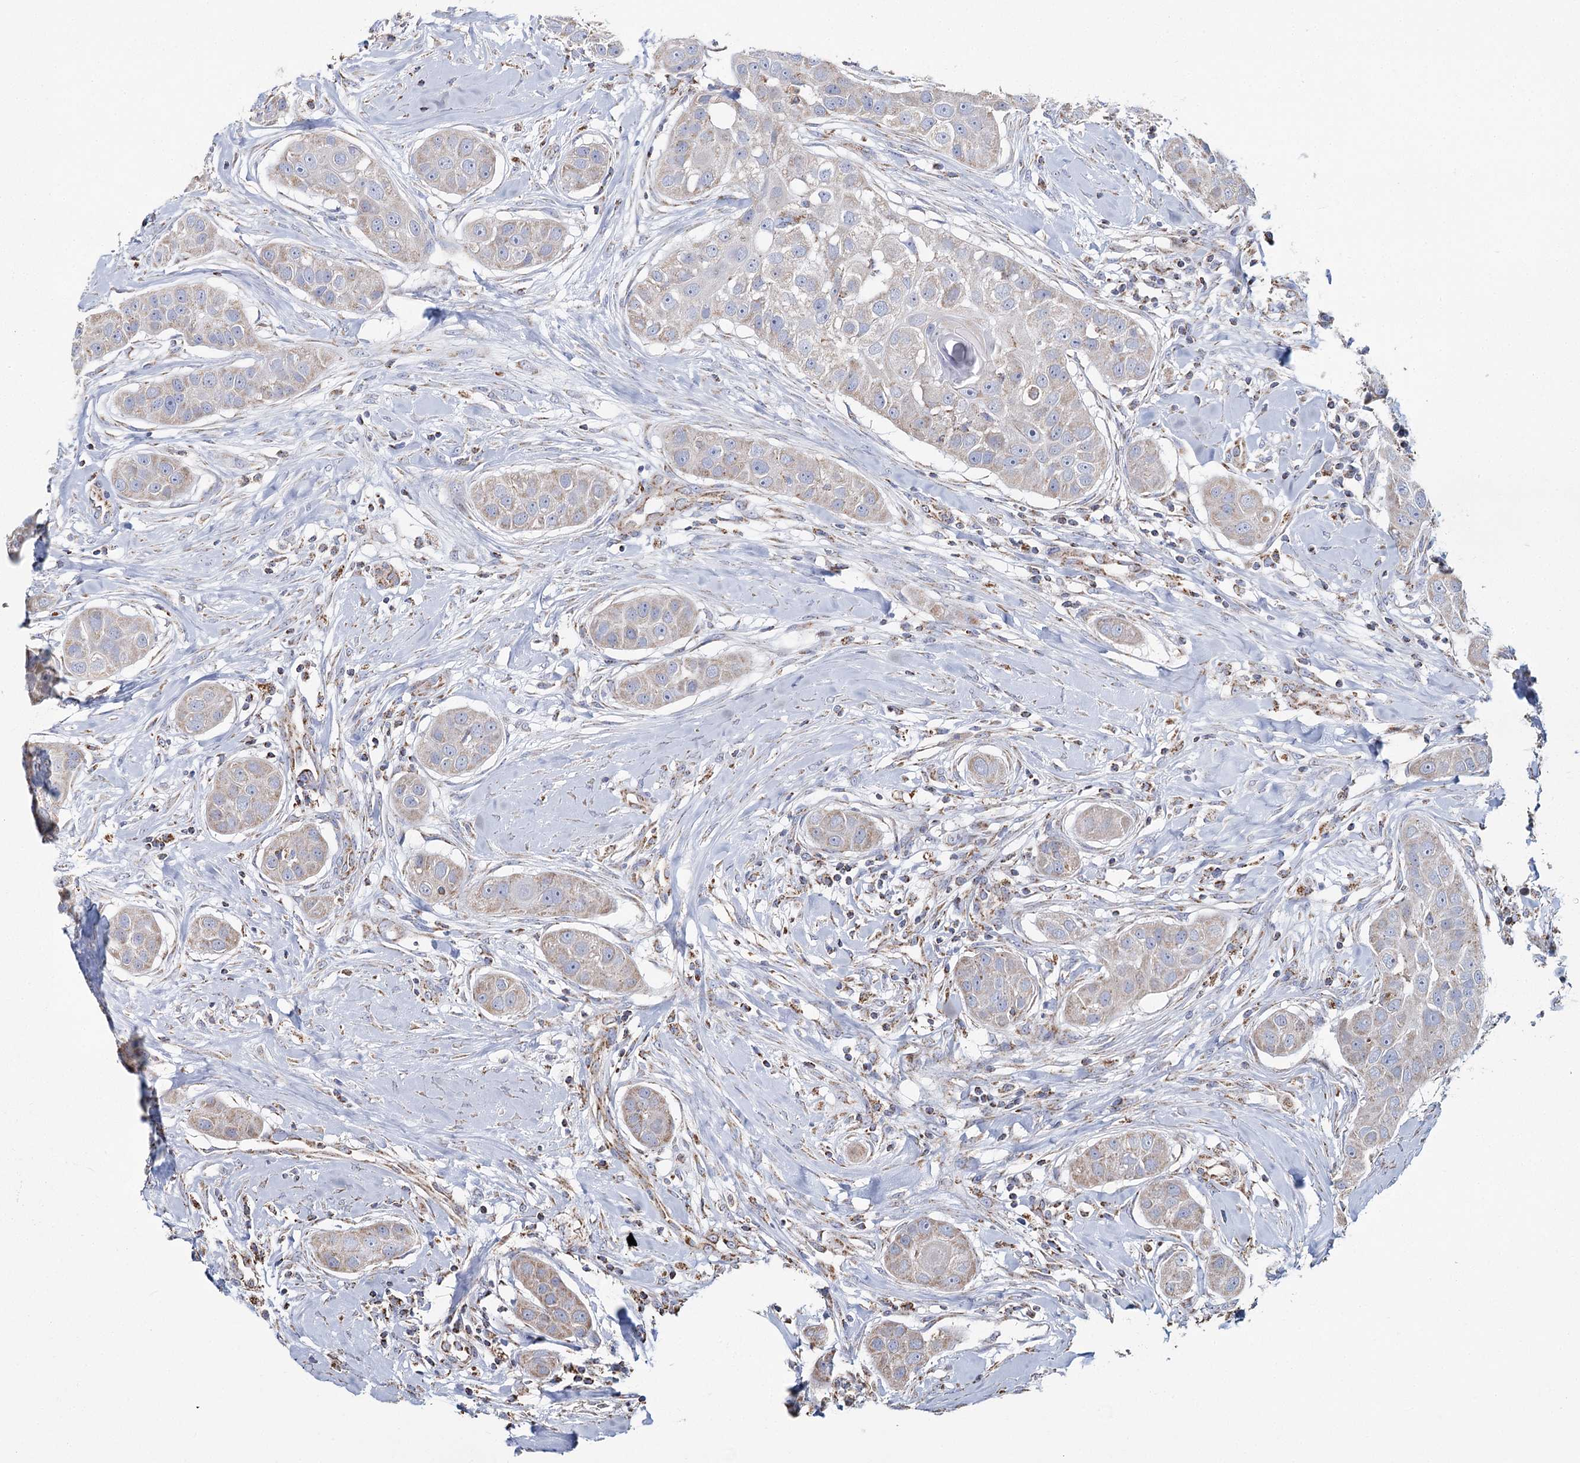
{"staining": {"intensity": "moderate", "quantity": "<25%", "location": "cytoplasmic/membranous"}, "tissue": "head and neck cancer", "cell_type": "Tumor cells", "image_type": "cancer", "snomed": [{"axis": "morphology", "description": "Normal tissue, NOS"}, {"axis": "morphology", "description": "Squamous cell carcinoma, NOS"}, {"axis": "topography", "description": "Skeletal muscle"}, {"axis": "topography", "description": "Head-Neck"}], "caption": "Brown immunohistochemical staining in human head and neck squamous cell carcinoma demonstrates moderate cytoplasmic/membranous expression in approximately <25% of tumor cells. The staining is performed using DAB brown chromogen to label protein expression. The nuclei are counter-stained blue using hematoxylin.", "gene": "MRPL44", "patient": {"sex": "male", "age": 51}}